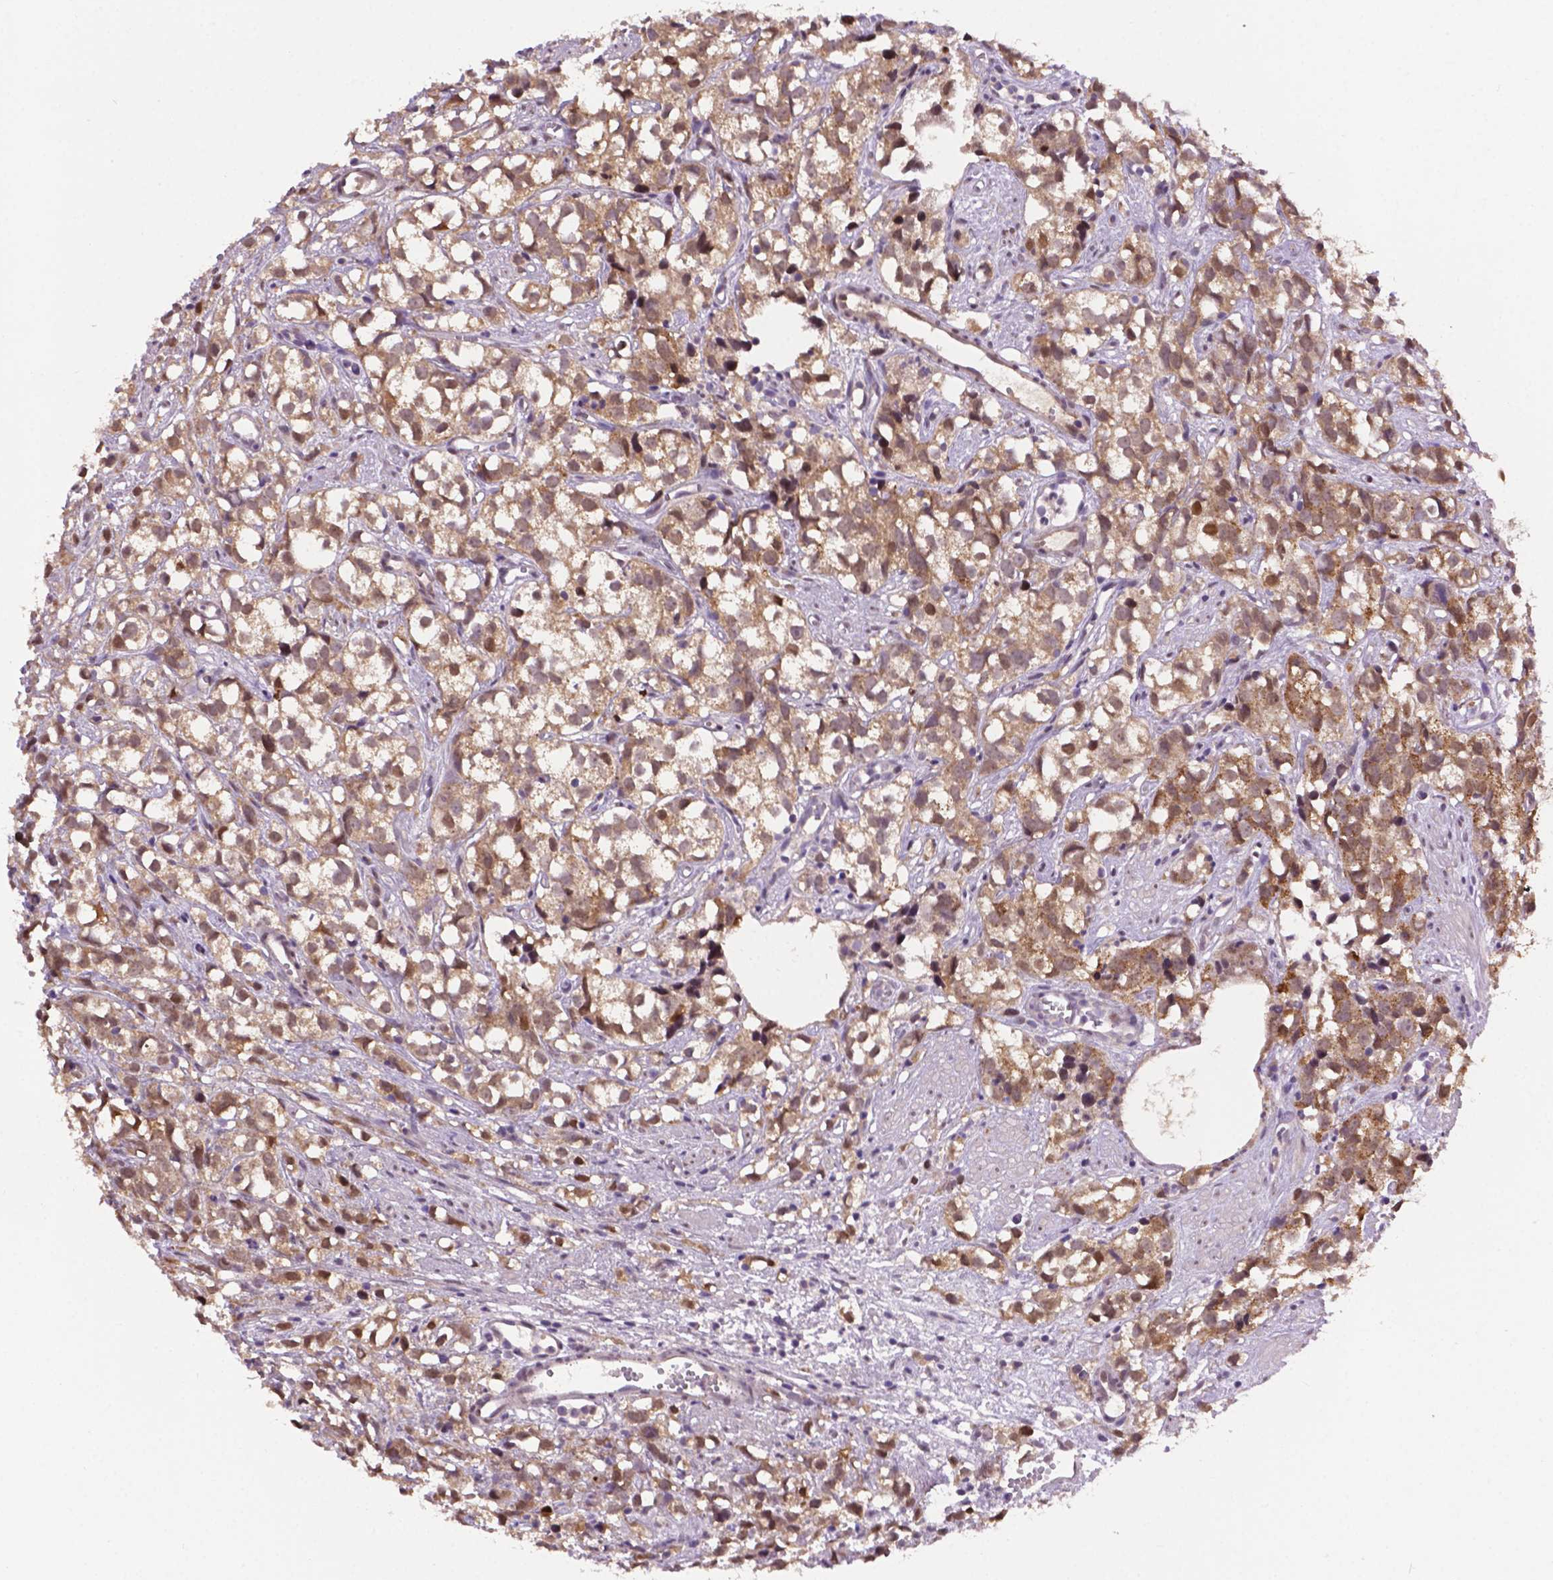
{"staining": {"intensity": "weak", "quantity": ">75%", "location": "cytoplasmic/membranous,nuclear"}, "tissue": "prostate cancer", "cell_type": "Tumor cells", "image_type": "cancer", "snomed": [{"axis": "morphology", "description": "Adenocarcinoma, High grade"}, {"axis": "topography", "description": "Prostate"}], "caption": "IHC histopathology image of human high-grade adenocarcinoma (prostate) stained for a protein (brown), which shows low levels of weak cytoplasmic/membranous and nuclear staining in approximately >75% of tumor cells.", "gene": "IRF6", "patient": {"sex": "male", "age": 68}}